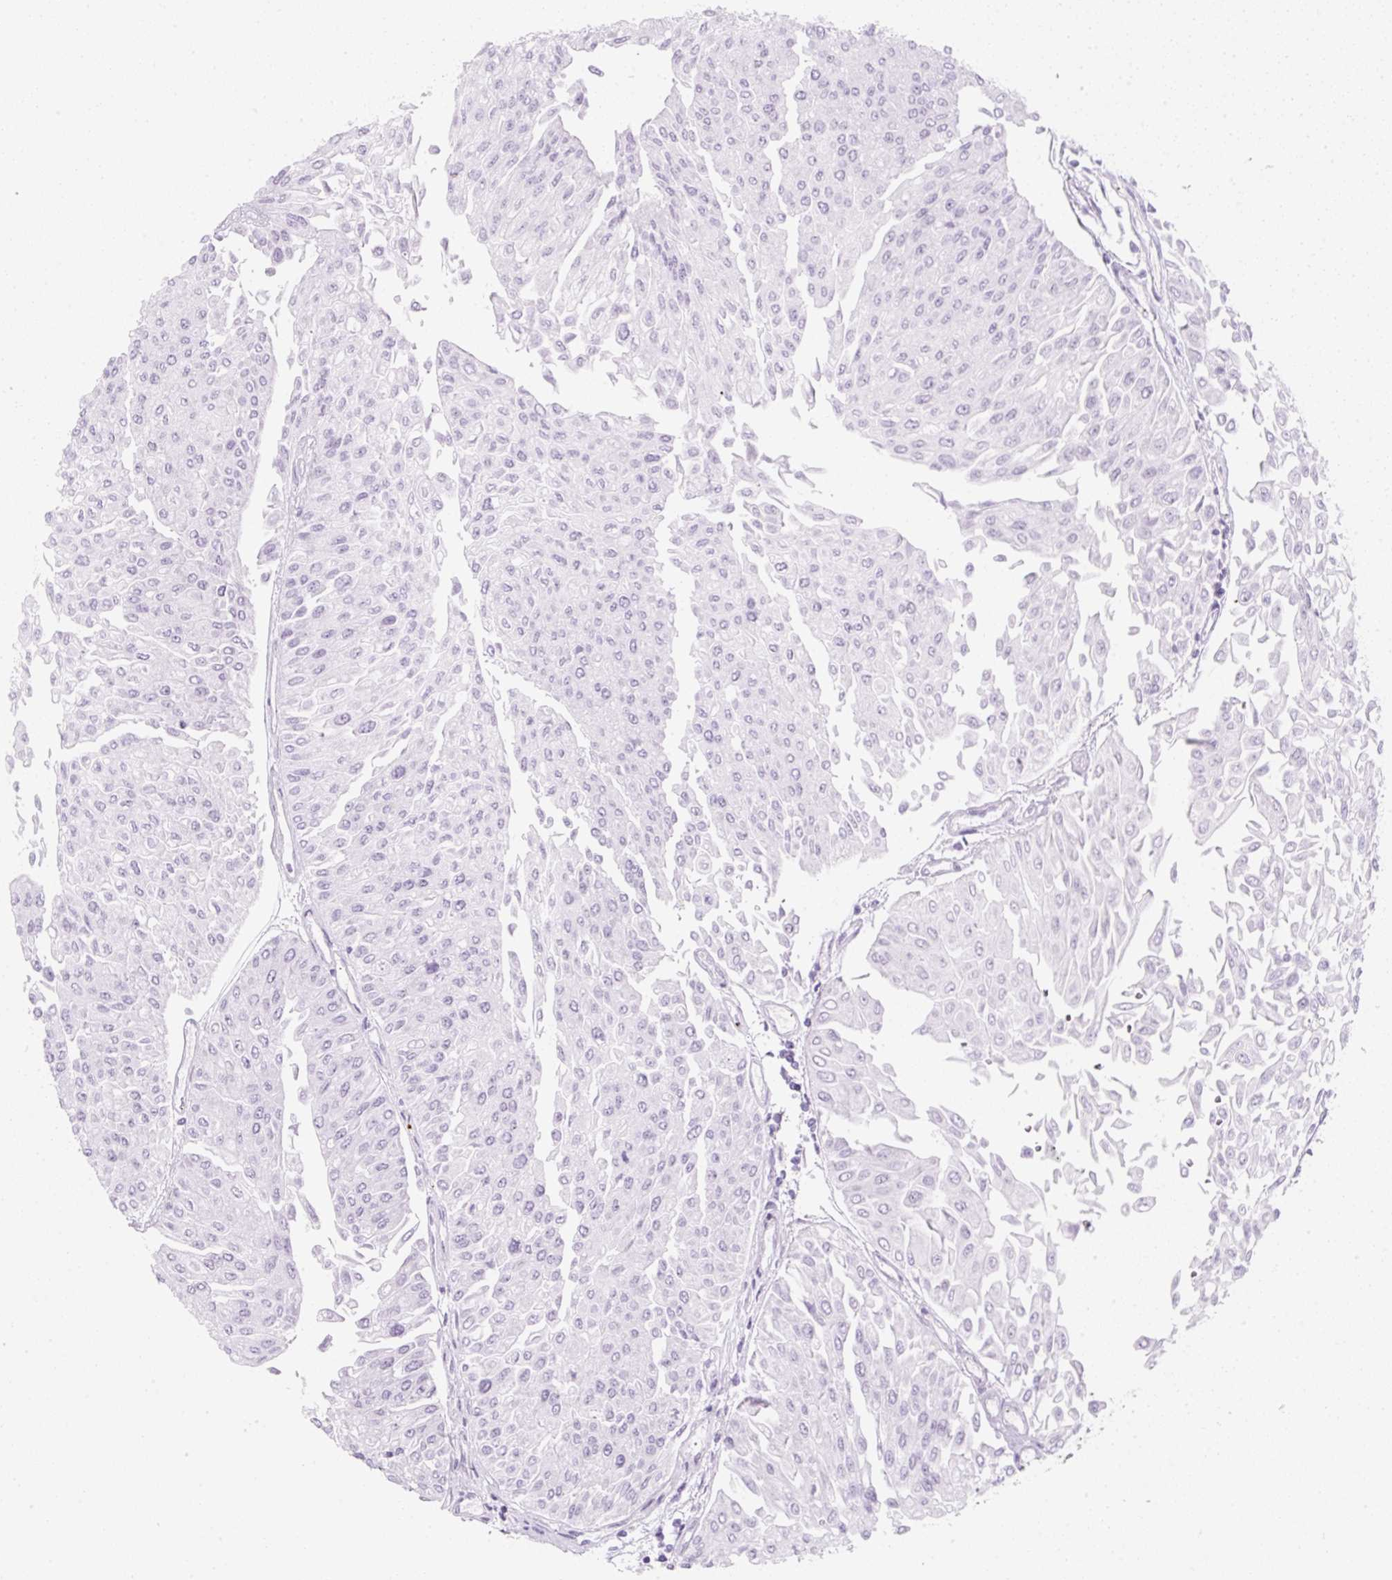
{"staining": {"intensity": "negative", "quantity": "none", "location": "none"}, "tissue": "urothelial cancer", "cell_type": "Tumor cells", "image_type": "cancer", "snomed": [{"axis": "morphology", "description": "Urothelial carcinoma, Low grade"}, {"axis": "topography", "description": "Urinary bladder"}], "caption": "The micrograph exhibits no staining of tumor cells in urothelial cancer.", "gene": "PF4V1", "patient": {"sex": "male", "age": 67}}